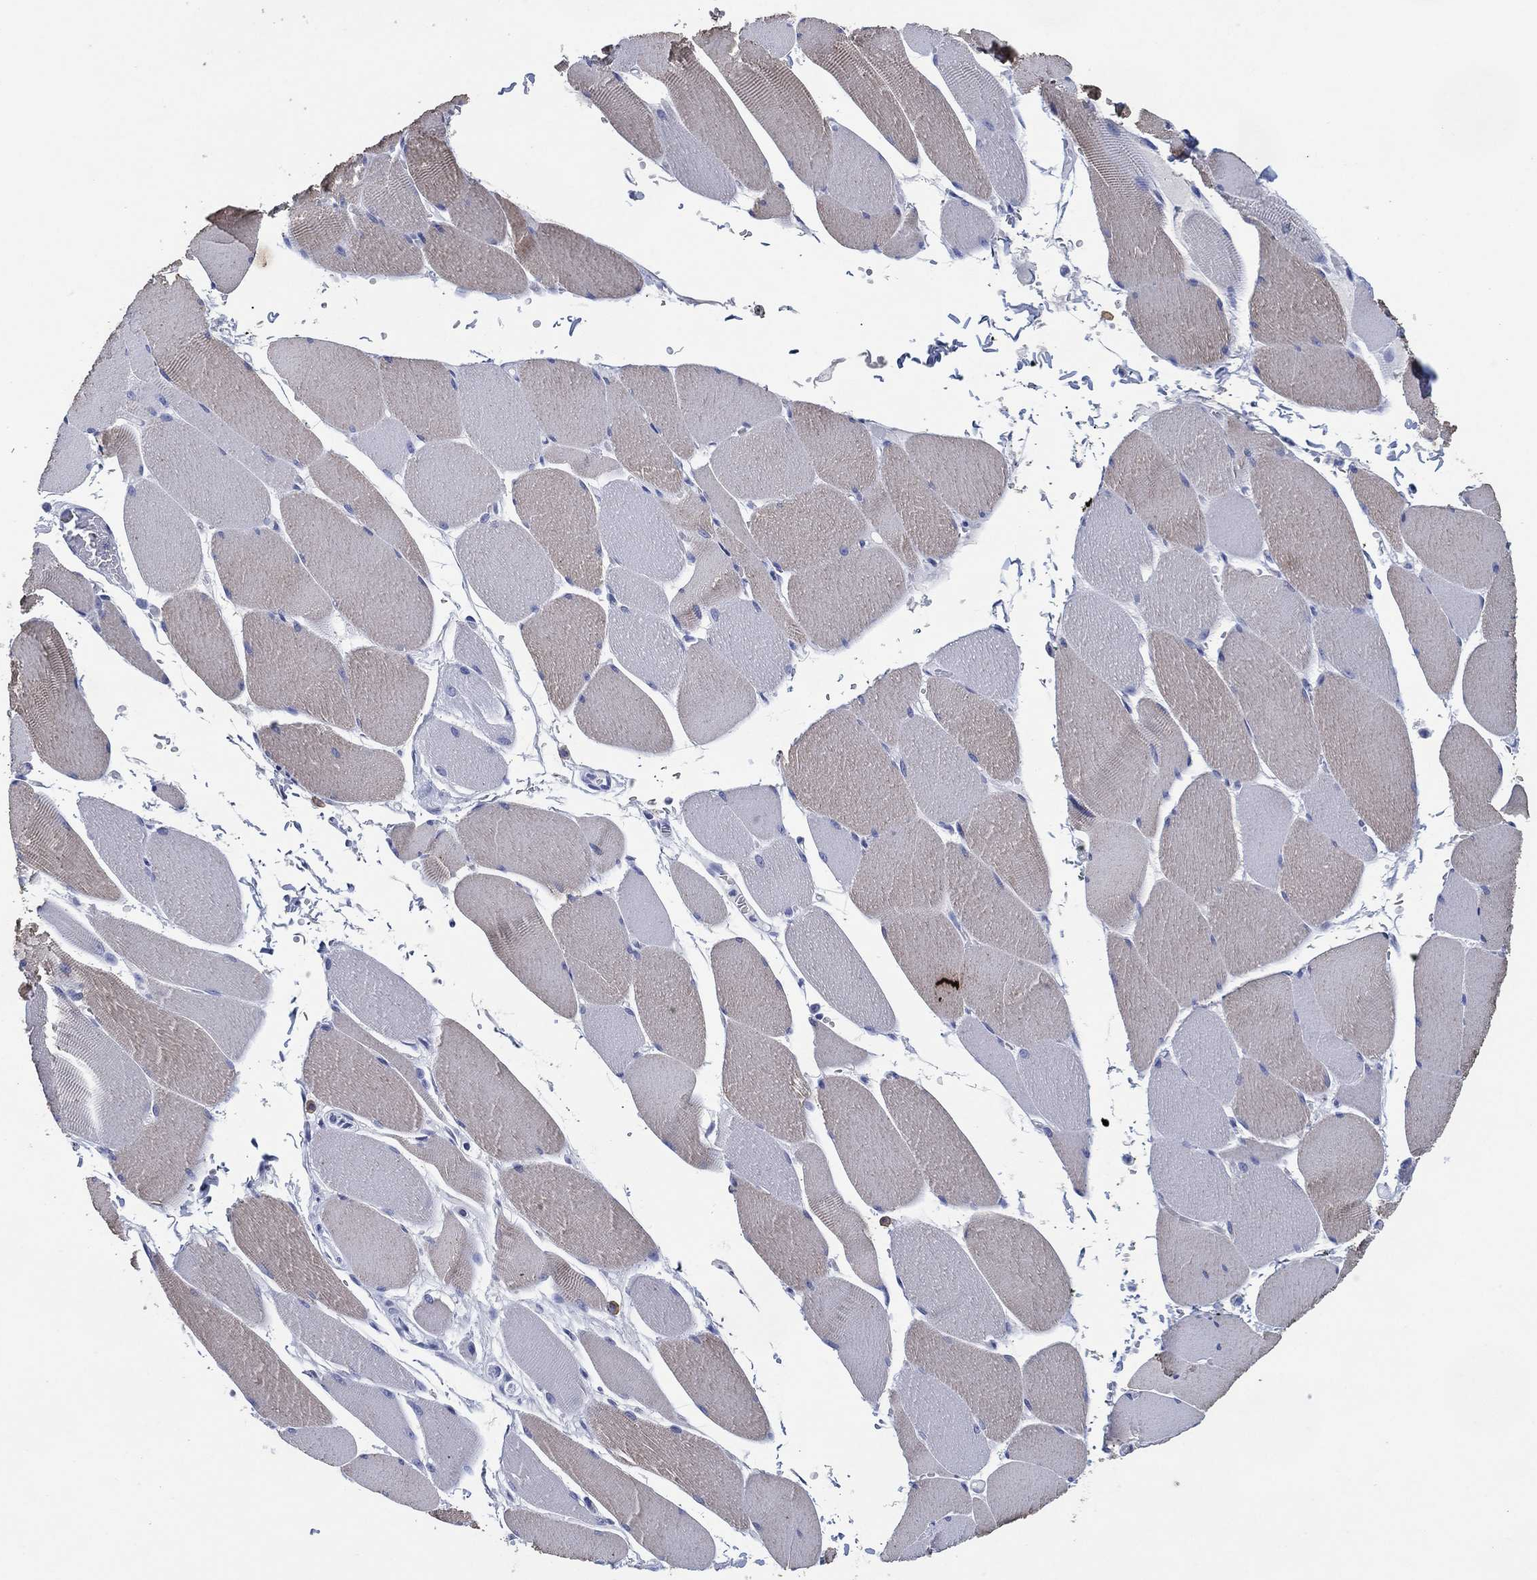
{"staining": {"intensity": "negative", "quantity": "none", "location": "none"}, "tissue": "skeletal muscle", "cell_type": "Myocytes", "image_type": "normal", "snomed": [{"axis": "morphology", "description": "Normal tissue, NOS"}, {"axis": "topography", "description": "Skeletal muscle"}], "caption": "Immunohistochemical staining of benign human skeletal muscle demonstrates no significant expression in myocytes.", "gene": "FSCN2", "patient": {"sex": "male", "age": 56}}